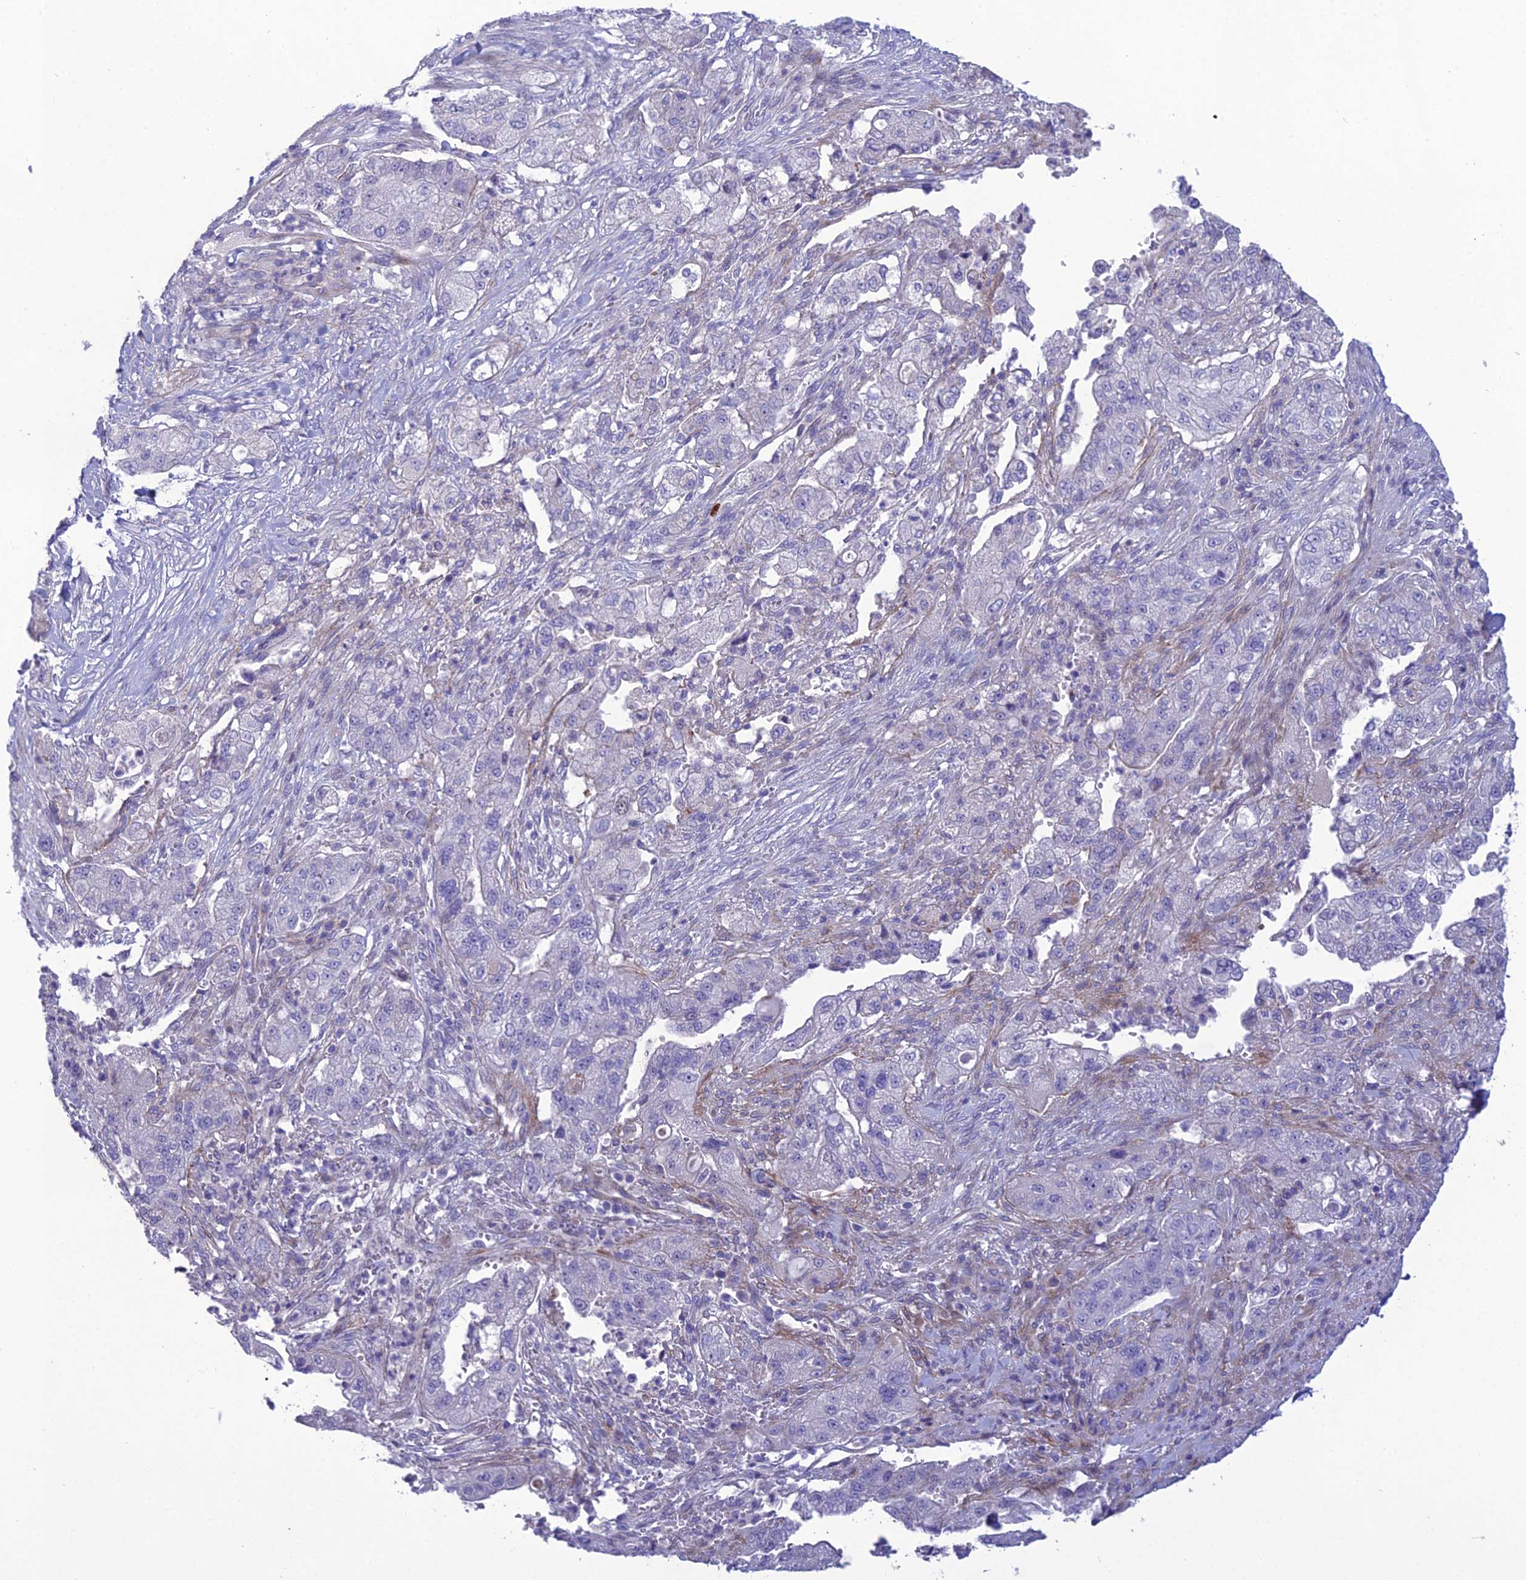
{"staining": {"intensity": "negative", "quantity": "none", "location": "none"}, "tissue": "pancreatic cancer", "cell_type": "Tumor cells", "image_type": "cancer", "snomed": [{"axis": "morphology", "description": "Adenocarcinoma, NOS"}, {"axis": "topography", "description": "Pancreas"}], "caption": "An IHC photomicrograph of adenocarcinoma (pancreatic) is shown. There is no staining in tumor cells of adenocarcinoma (pancreatic).", "gene": "OR56B1", "patient": {"sex": "female", "age": 78}}